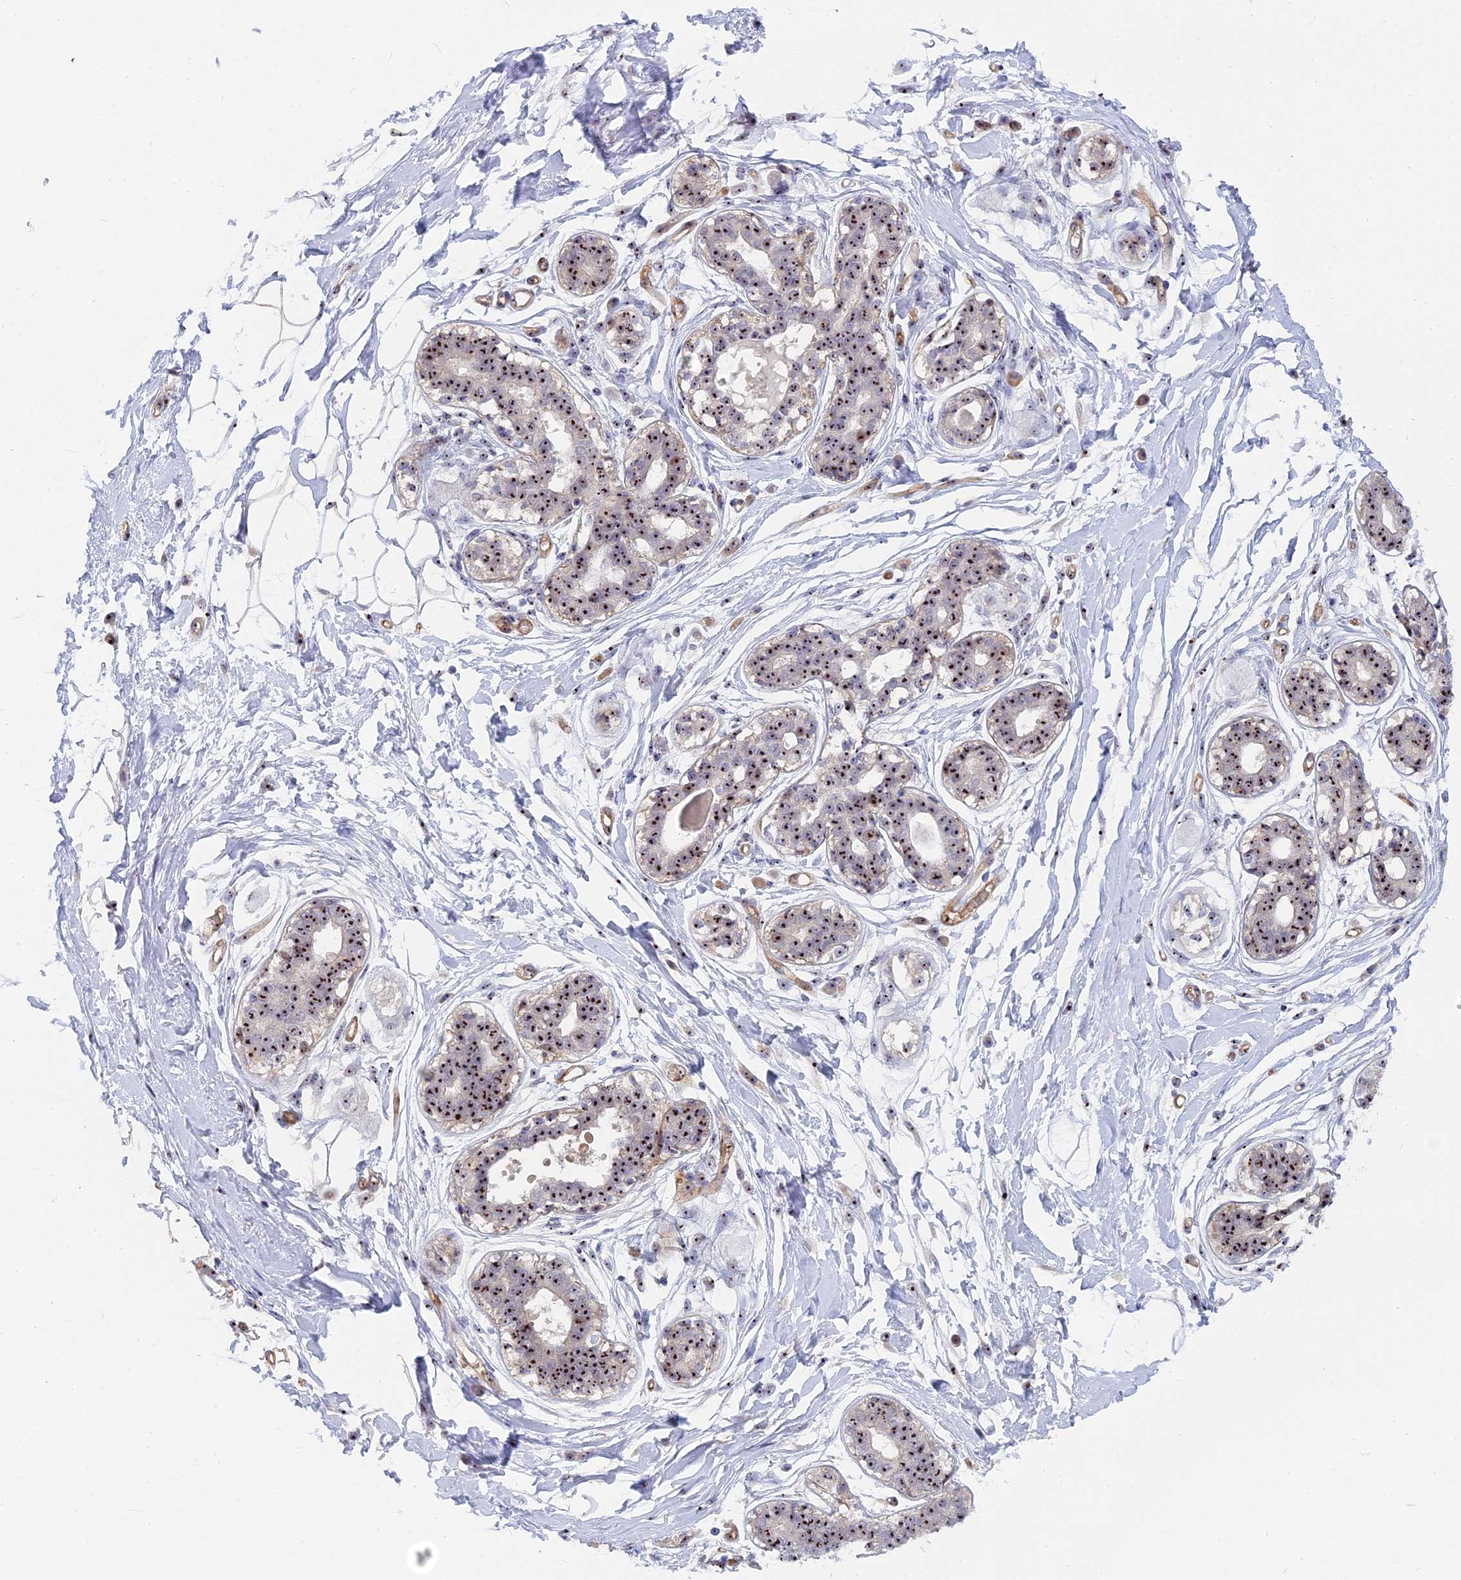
{"staining": {"intensity": "negative", "quantity": "none", "location": "none"}, "tissue": "breast", "cell_type": "Adipocytes", "image_type": "normal", "snomed": [{"axis": "morphology", "description": "Normal tissue, NOS"}, {"axis": "topography", "description": "Breast"}], "caption": "DAB (3,3'-diaminobenzidine) immunohistochemical staining of unremarkable breast exhibits no significant positivity in adipocytes. (DAB IHC, high magnification).", "gene": "DBNDD1", "patient": {"sex": "female", "age": 45}}